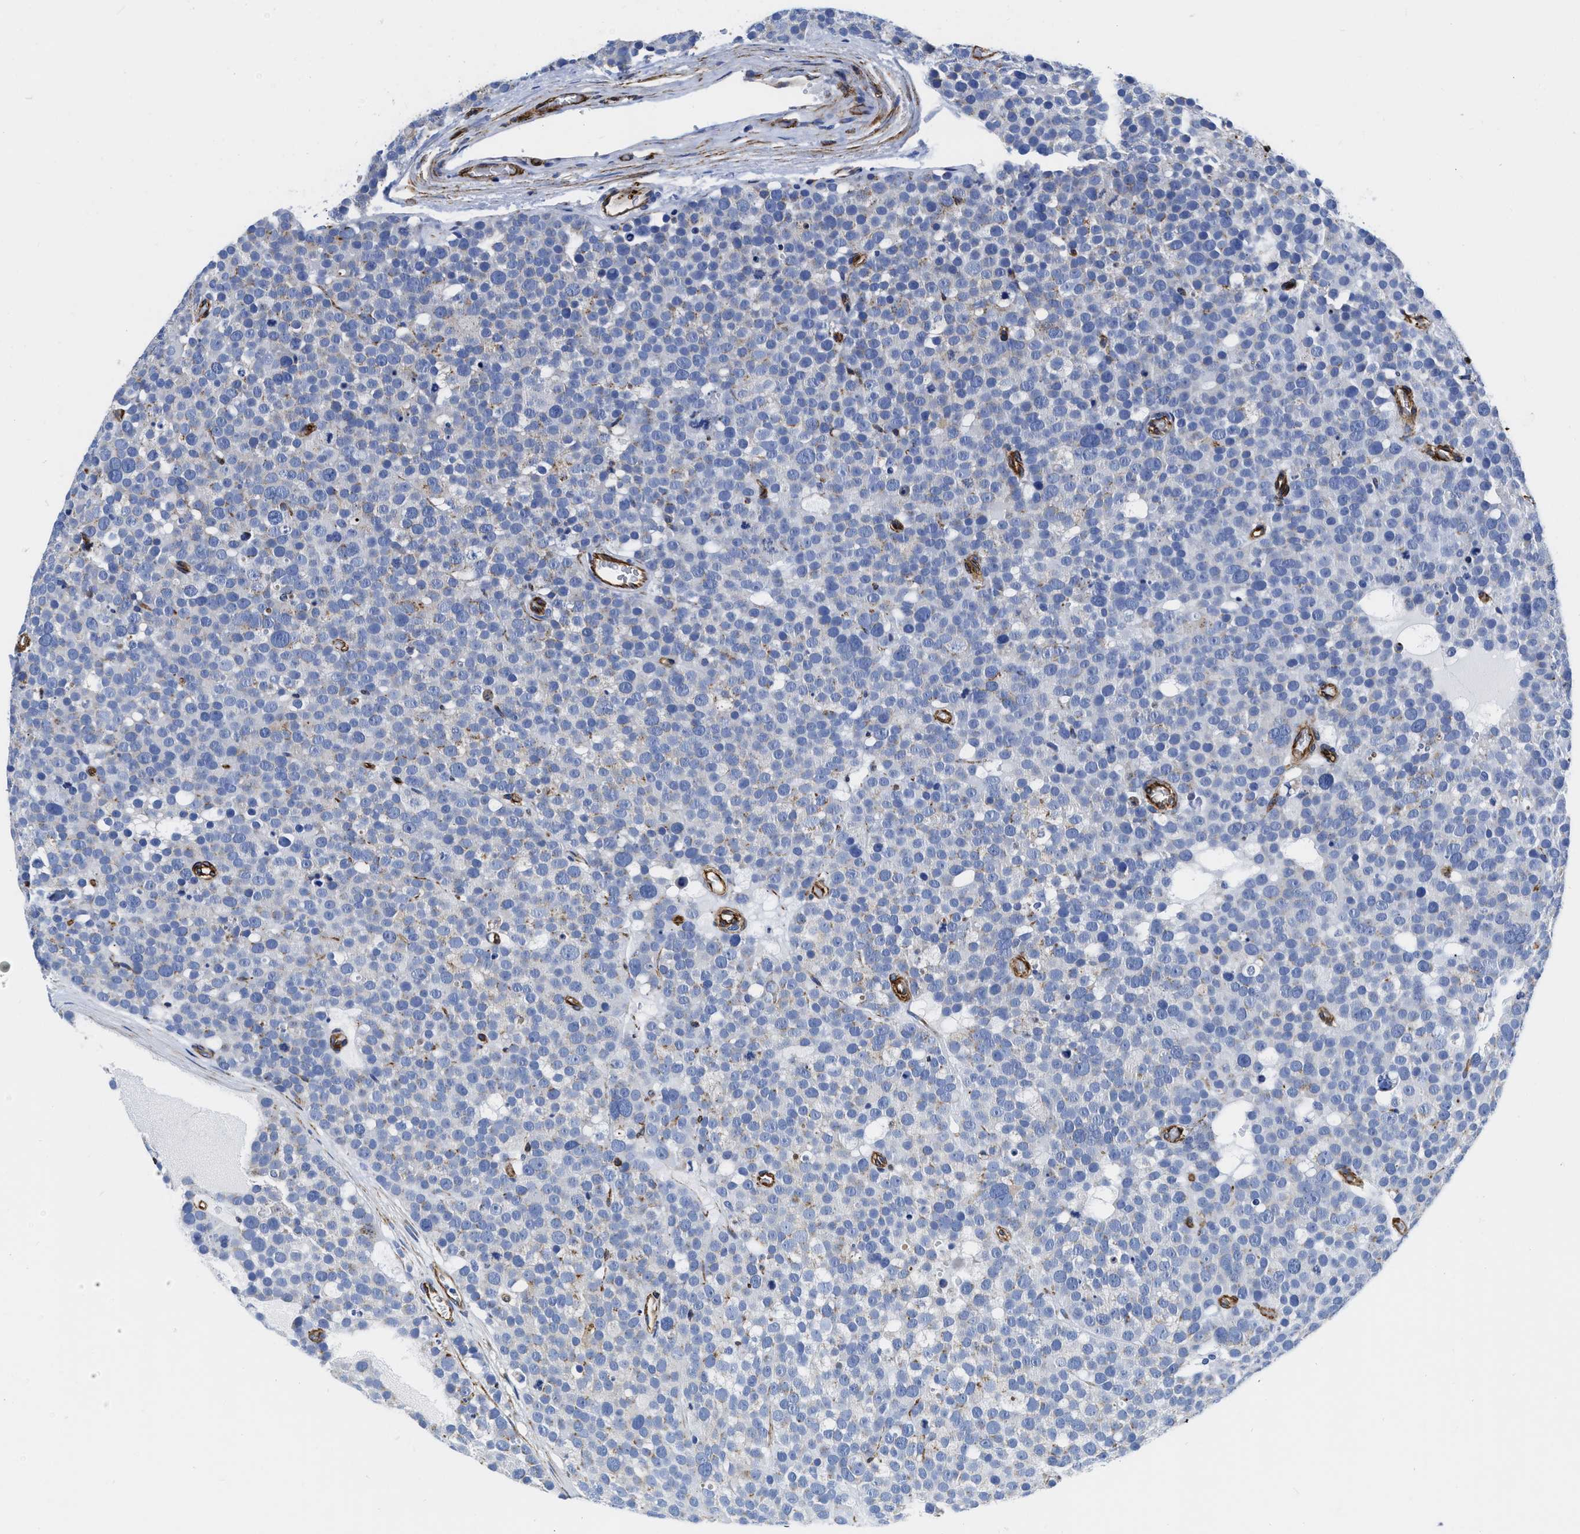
{"staining": {"intensity": "negative", "quantity": "none", "location": "none"}, "tissue": "testis cancer", "cell_type": "Tumor cells", "image_type": "cancer", "snomed": [{"axis": "morphology", "description": "Seminoma, NOS"}, {"axis": "topography", "description": "Testis"}], "caption": "Testis cancer (seminoma) stained for a protein using immunohistochemistry exhibits no positivity tumor cells.", "gene": "TVP23B", "patient": {"sex": "male", "age": 71}}